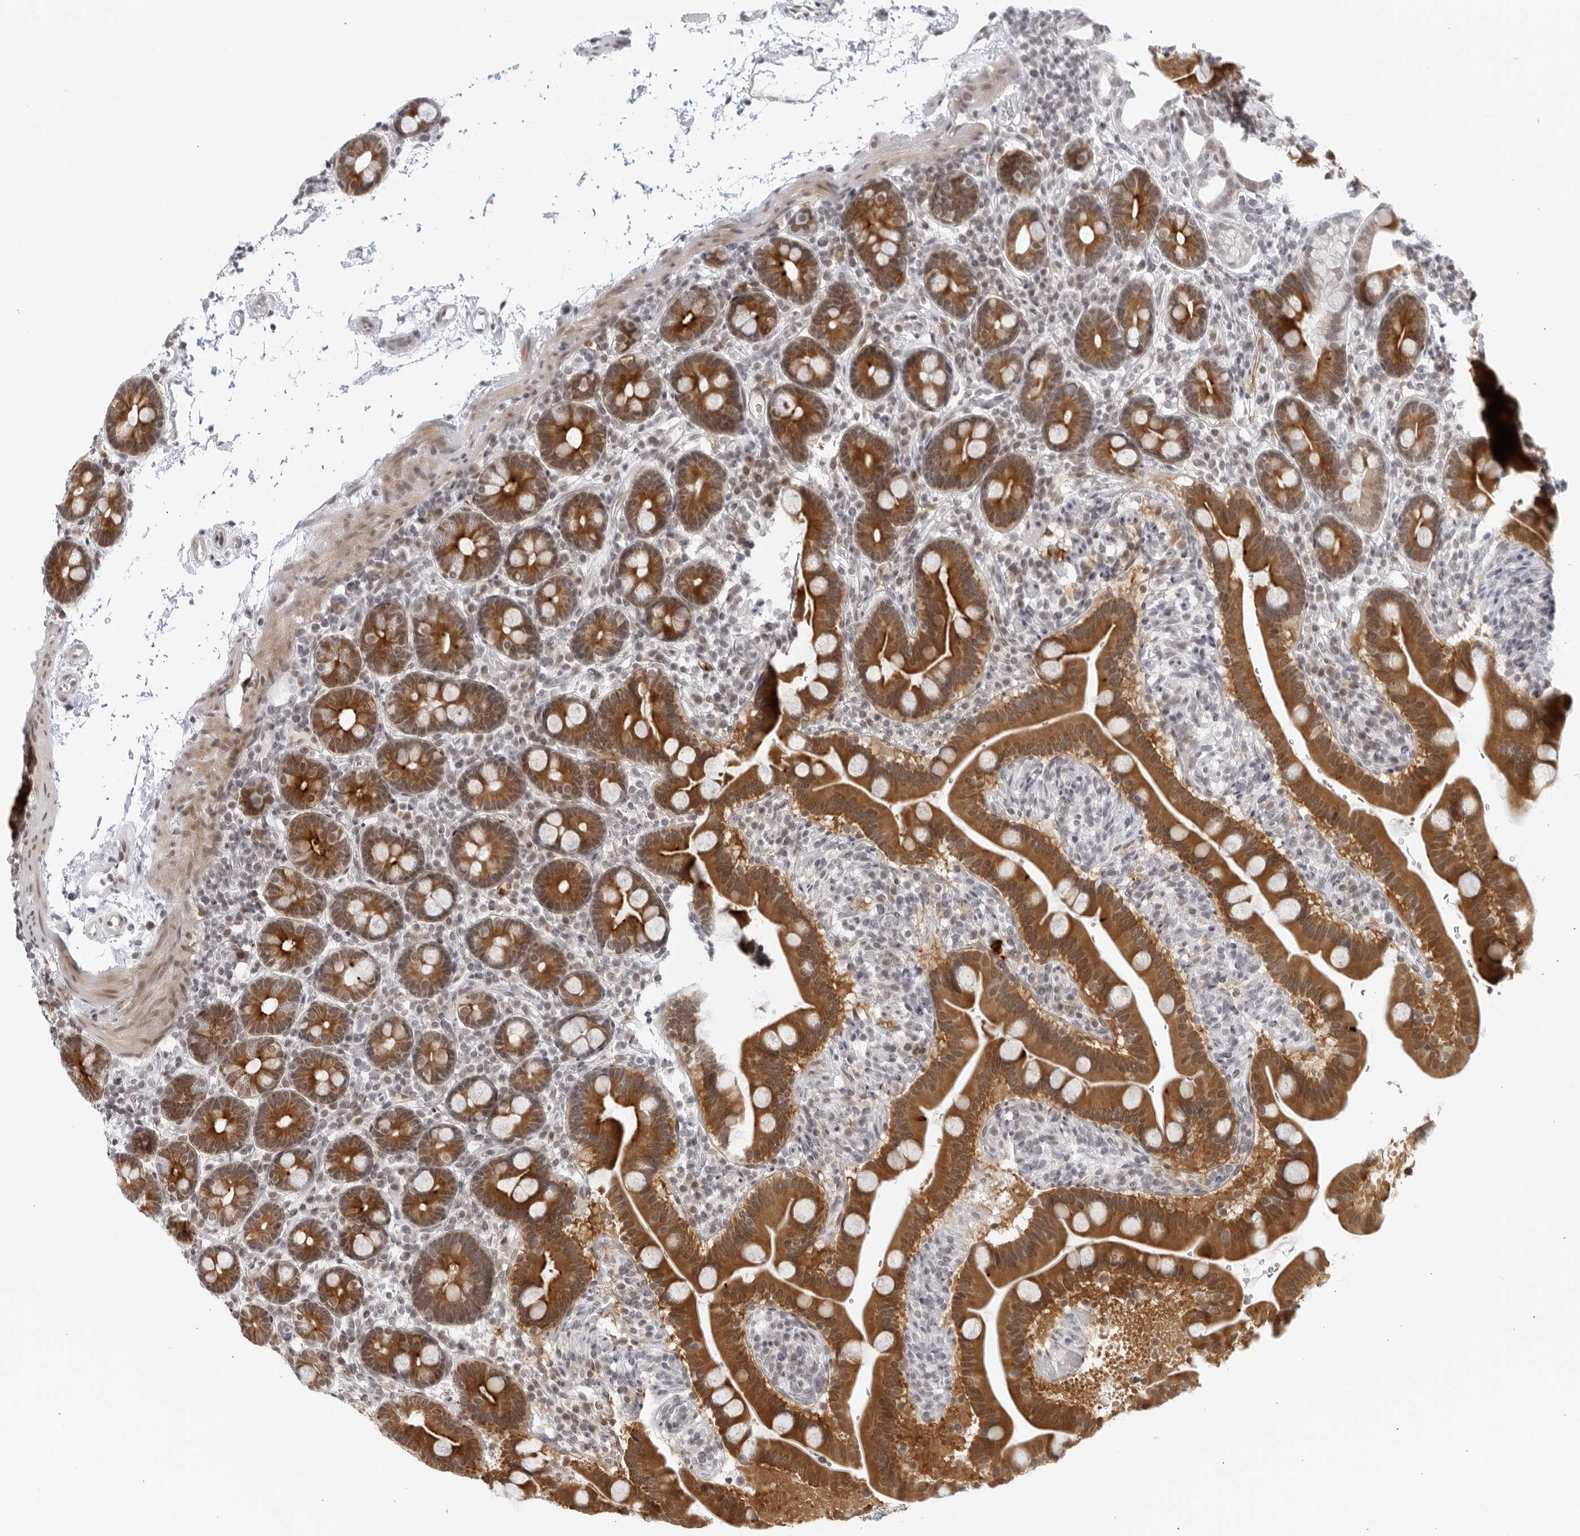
{"staining": {"intensity": "strong", "quantity": ">75%", "location": "cytoplasmic/membranous,nuclear"}, "tissue": "duodenum", "cell_type": "Glandular cells", "image_type": "normal", "snomed": [{"axis": "morphology", "description": "Normal tissue, NOS"}, {"axis": "topography", "description": "Duodenum"}], "caption": "Benign duodenum was stained to show a protein in brown. There is high levels of strong cytoplasmic/membranous,nuclear positivity in about >75% of glandular cells.", "gene": "RAB11FIP3", "patient": {"sex": "male", "age": 54}}